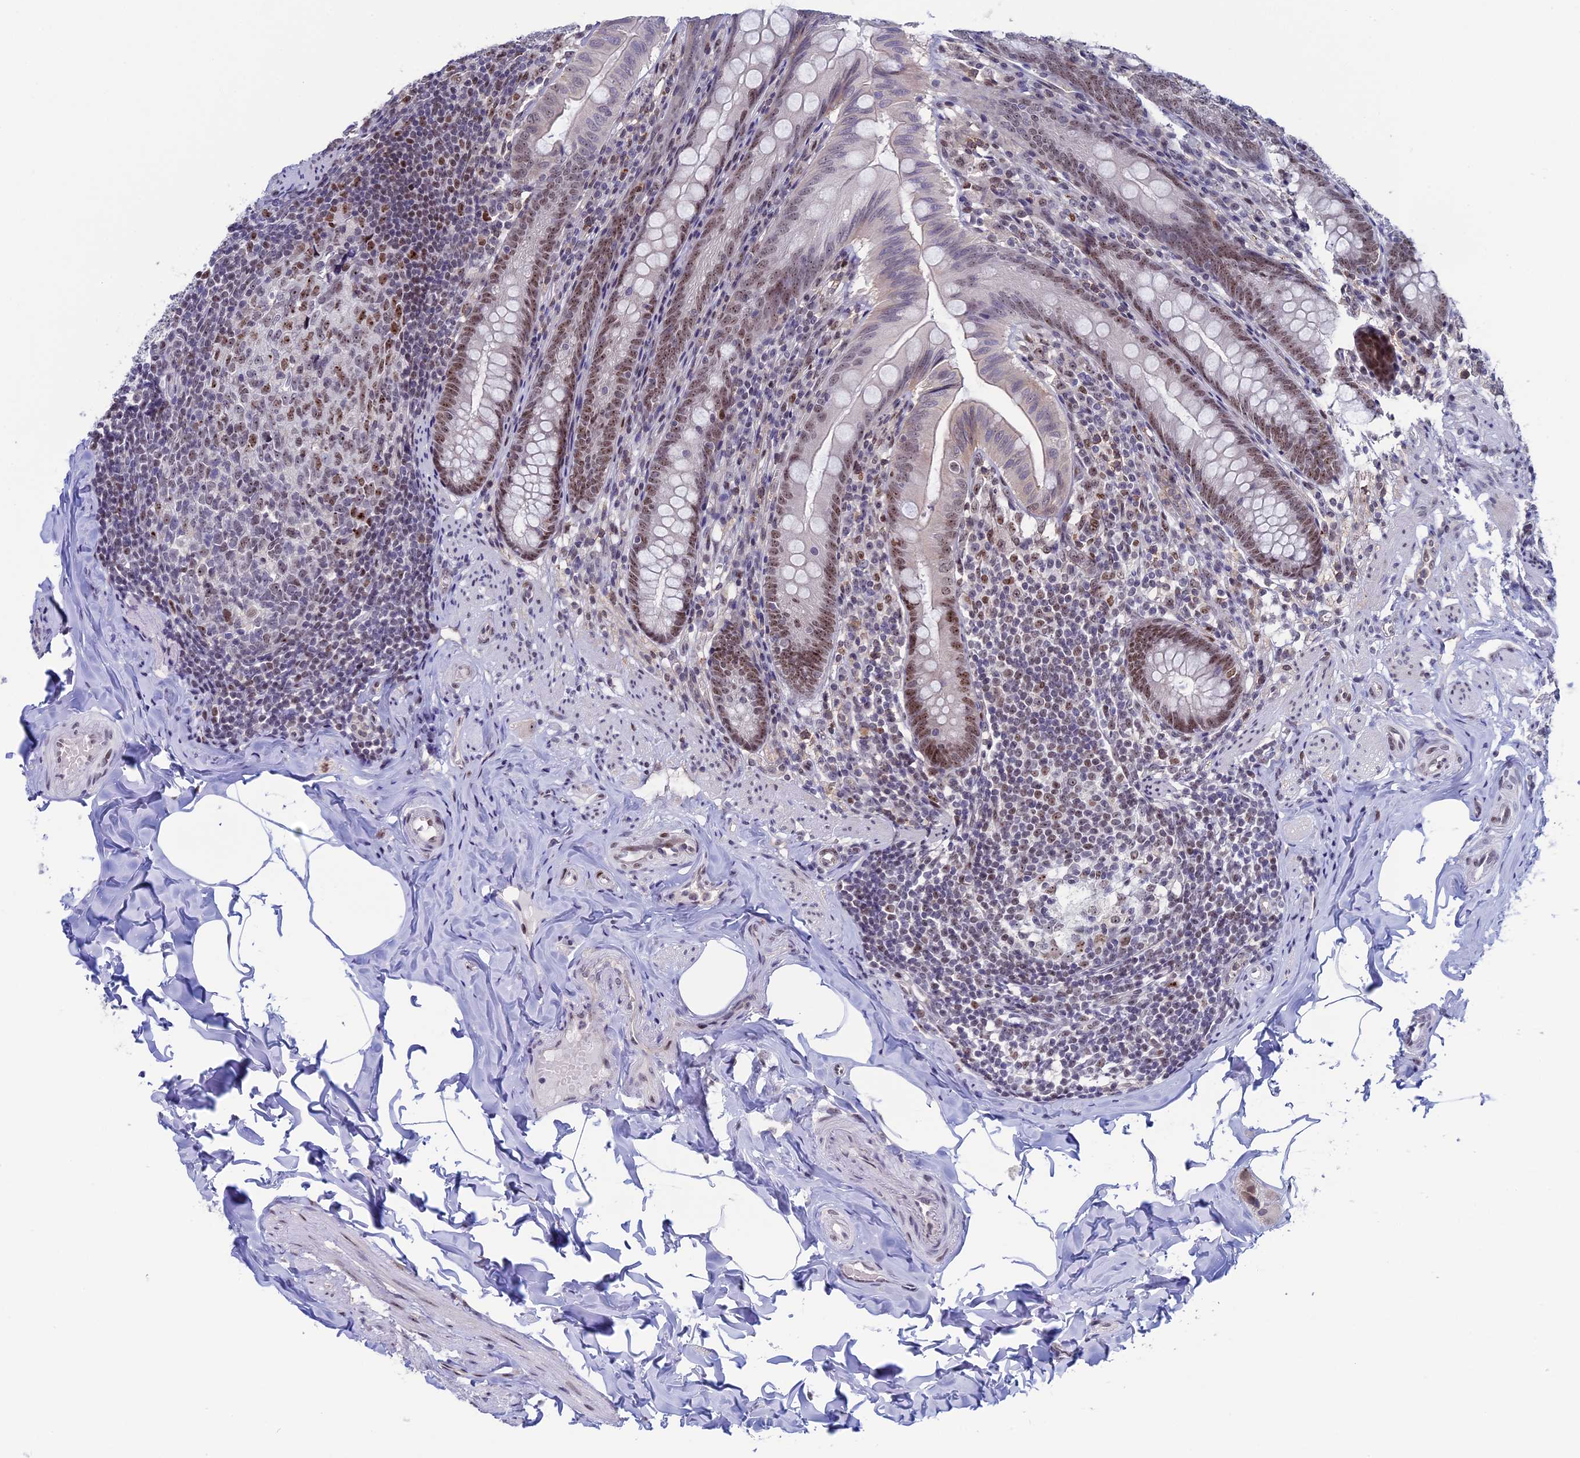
{"staining": {"intensity": "moderate", "quantity": ">75%", "location": "nuclear"}, "tissue": "appendix", "cell_type": "Glandular cells", "image_type": "normal", "snomed": [{"axis": "morphology", "description": "Normal tissue, NOS"}, {"axis": "topography", "description": "Appendix"}], "caption": "This histopathology image displays immunohistochemistry (IHC) staining of normal human appendix, with medium moderate nuclear positivity in approximately >75% of glandular cells.", "gene": "CCDC86", "patient": {"sex": "male", "age": 55}}